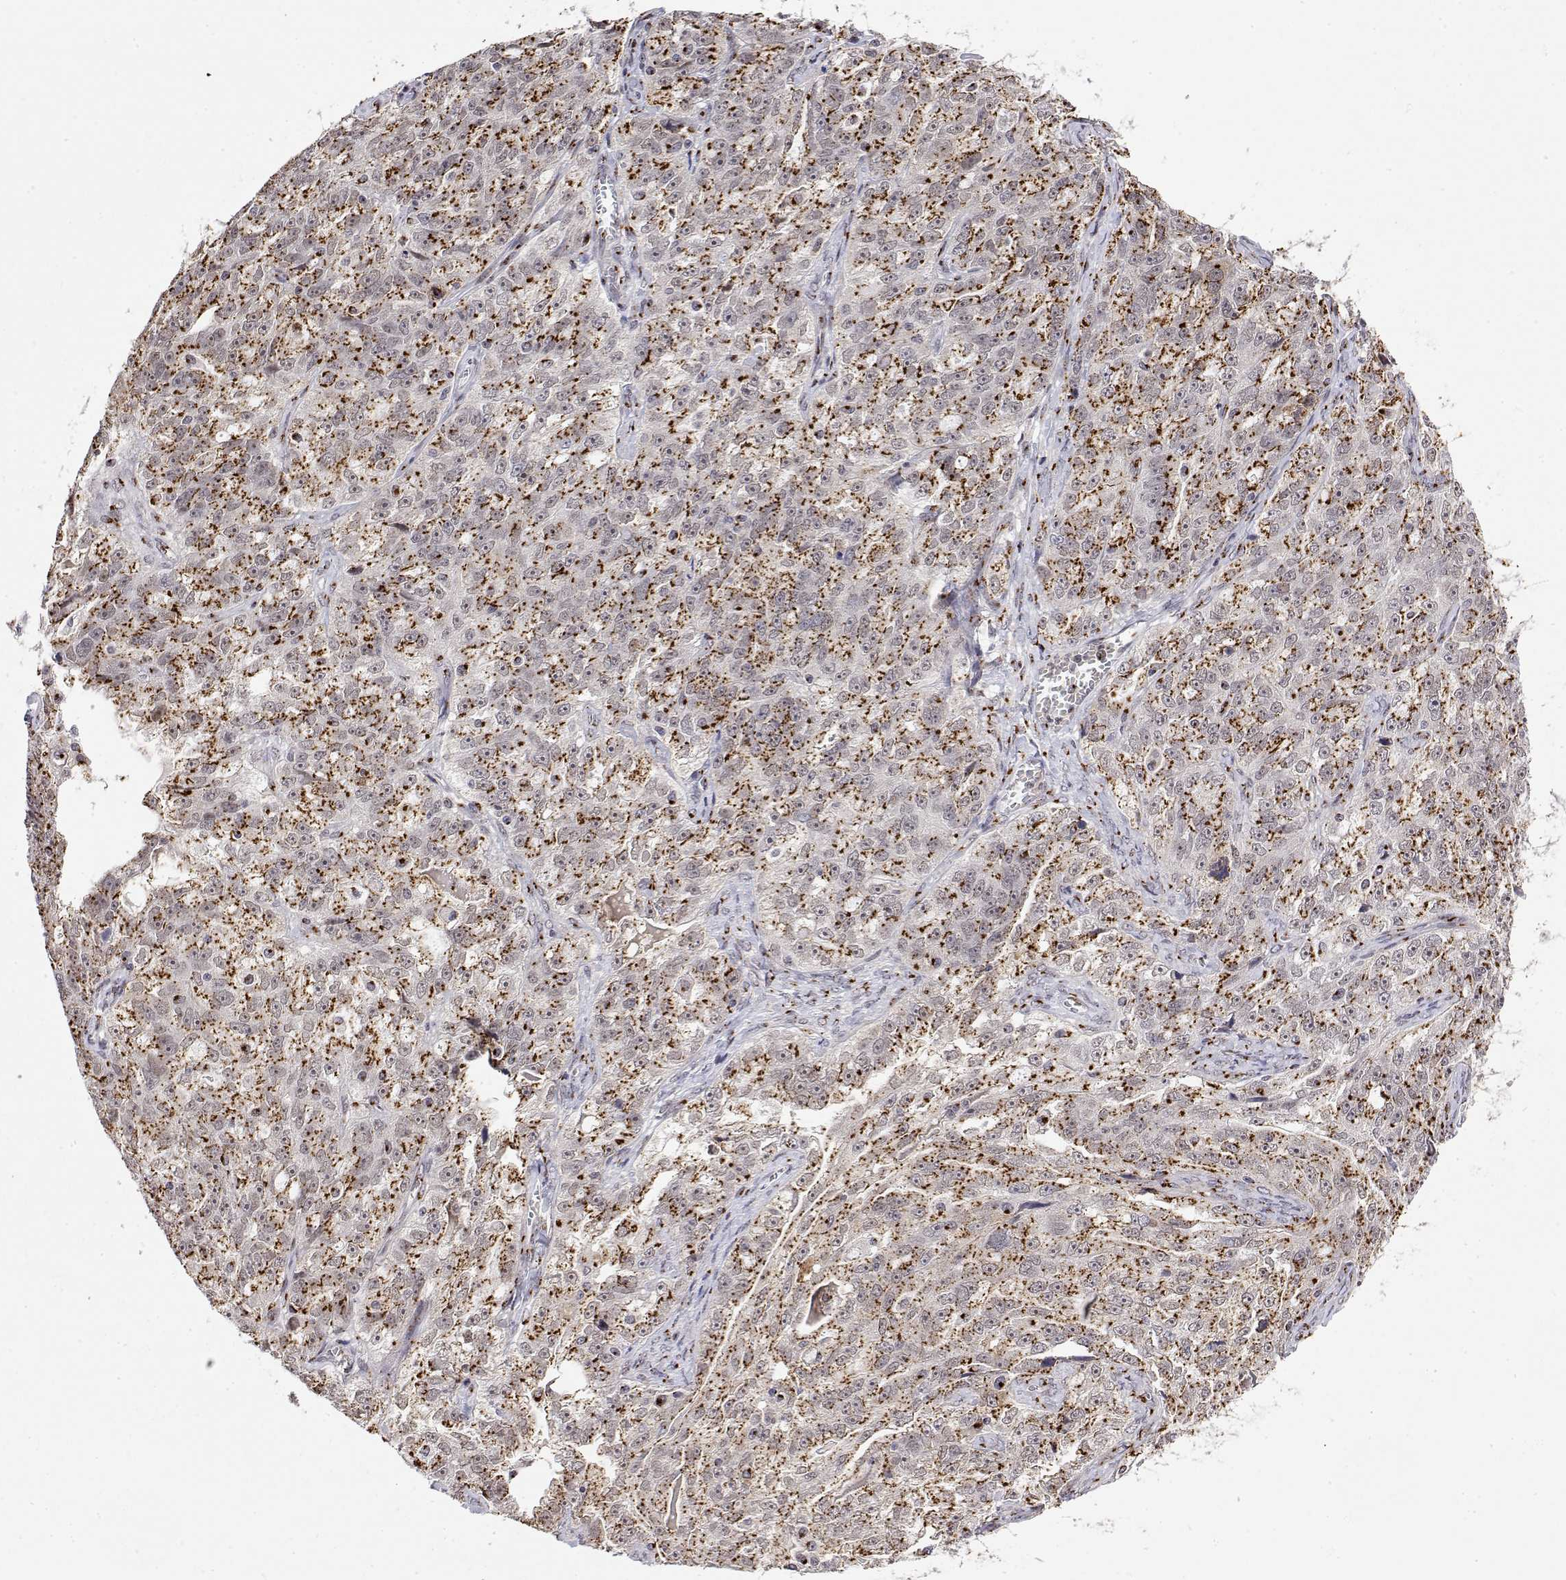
{"staining": {"intensity": "strong", "quantity": ">75%", "location": "cytoplasmic/membranous"}, "tissue": "ovarian cancer", "cell_type": "Tumor cells", "image_type": "cancer", "snomed": [{"axis": "morphology", "description": "Cystadenocarcinoma, serous, NOS"}, {"axis": "topography", "description": "Ovary"}], "caption": "Human ovarian cancer (serous cystadenocarcinoma) stained with a brown dye demonstrates strong cytoplasmic/membranous positive positivity in about >75% of tumor cells.", "gene": "YIPF3", "patient": {"sex": "female", "age": 51}}